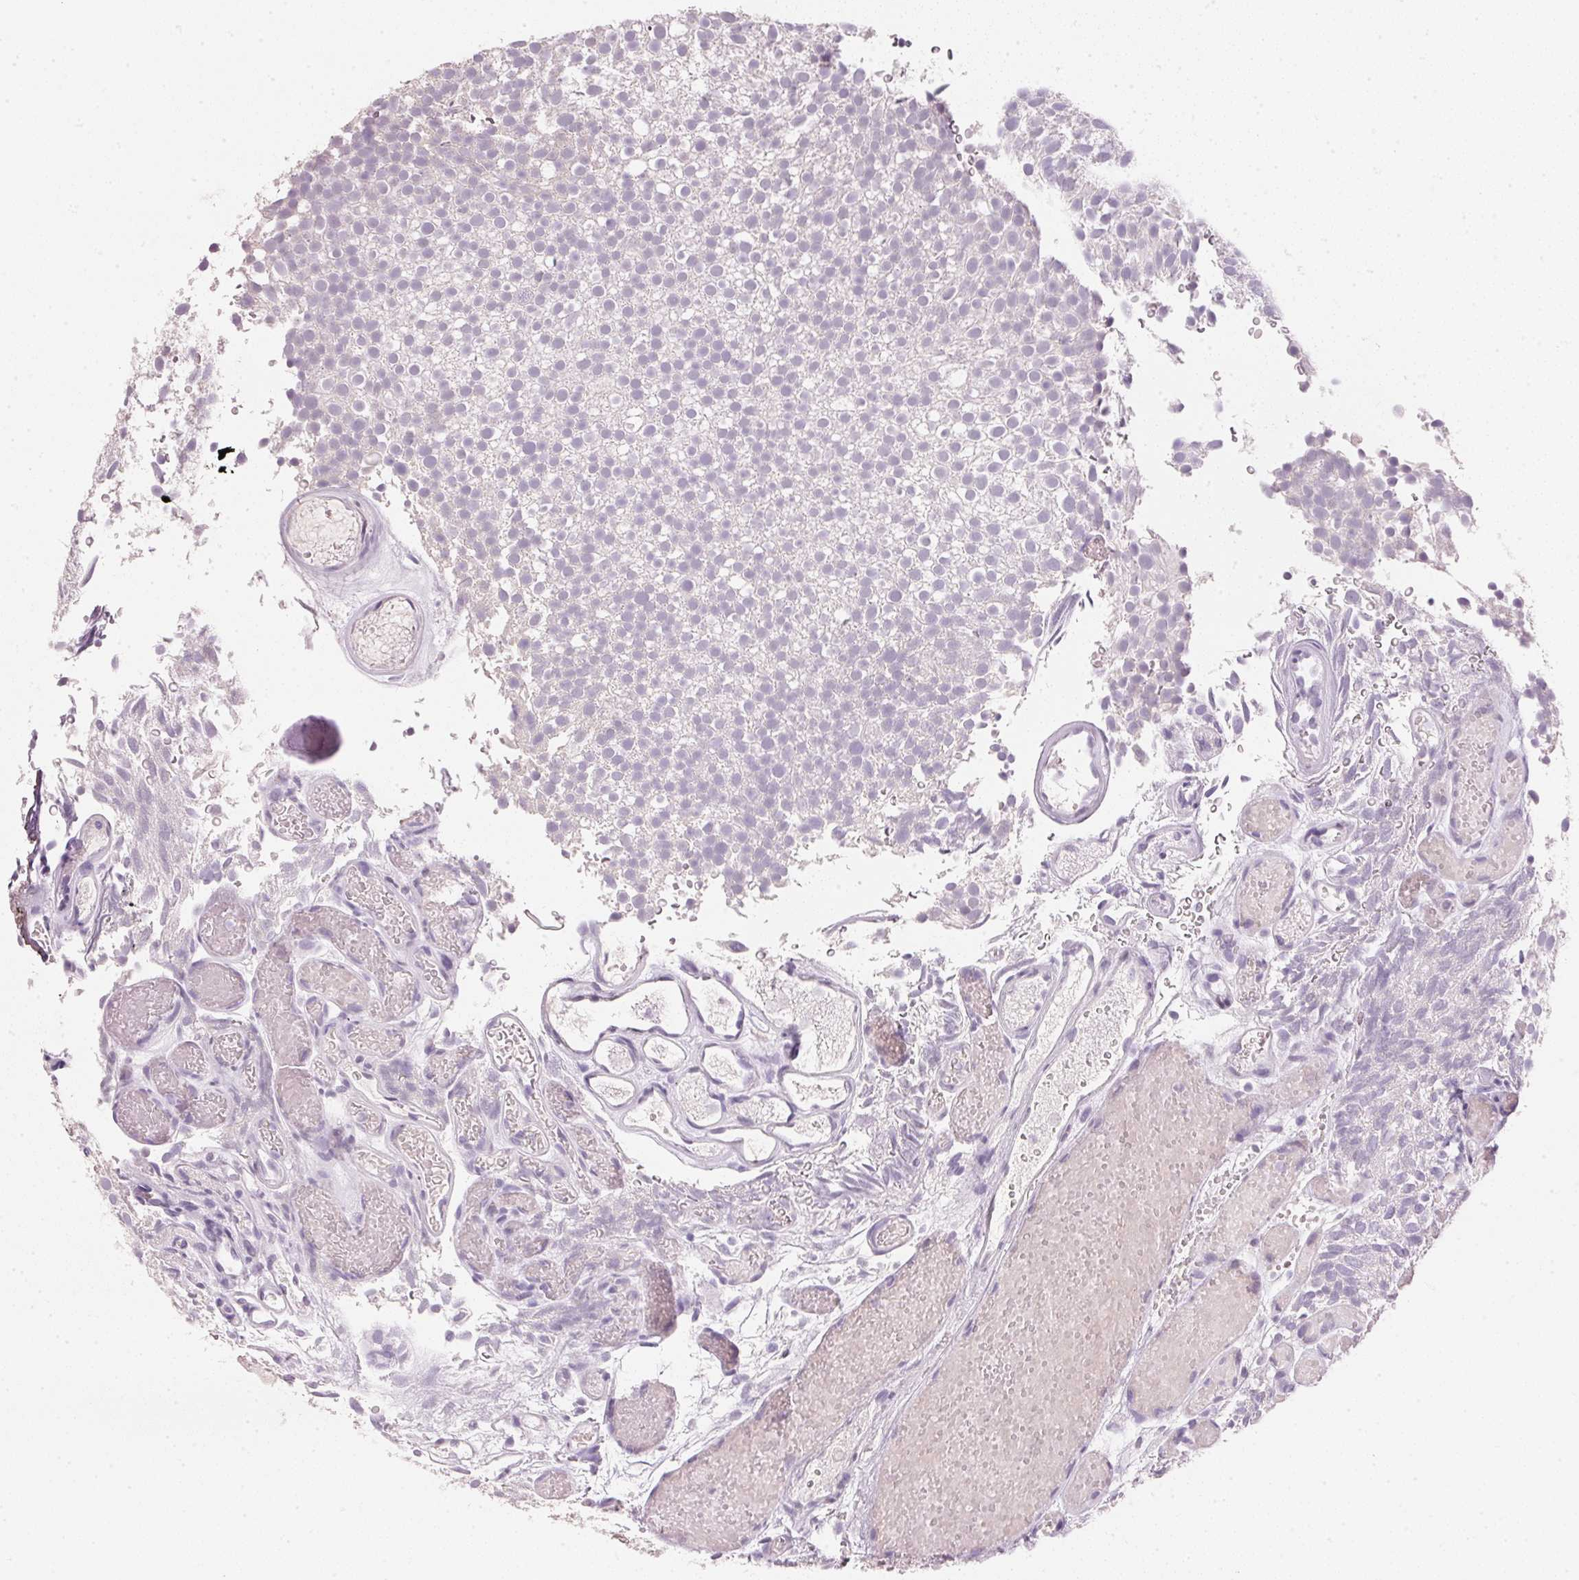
{"staining": {"intensity": "negative", "quantity": "none", "location": "none"}, "tissue": "urothelial cancer", "cell_type": "Tumor cells", "image_type": "cancer", "snomed": [{"axis": "morphology", "description": "Urothelial carcinoma, Low grade"}, {"axis": "topography", "description": "Urinary bladder"}], "caption": "This is an immunohistochemistry histopathology image of urothelial cancer. There is no staining in tumor cells.", "gene": "IGFBP1", "patient": {"sex": "male", "age": 78}}